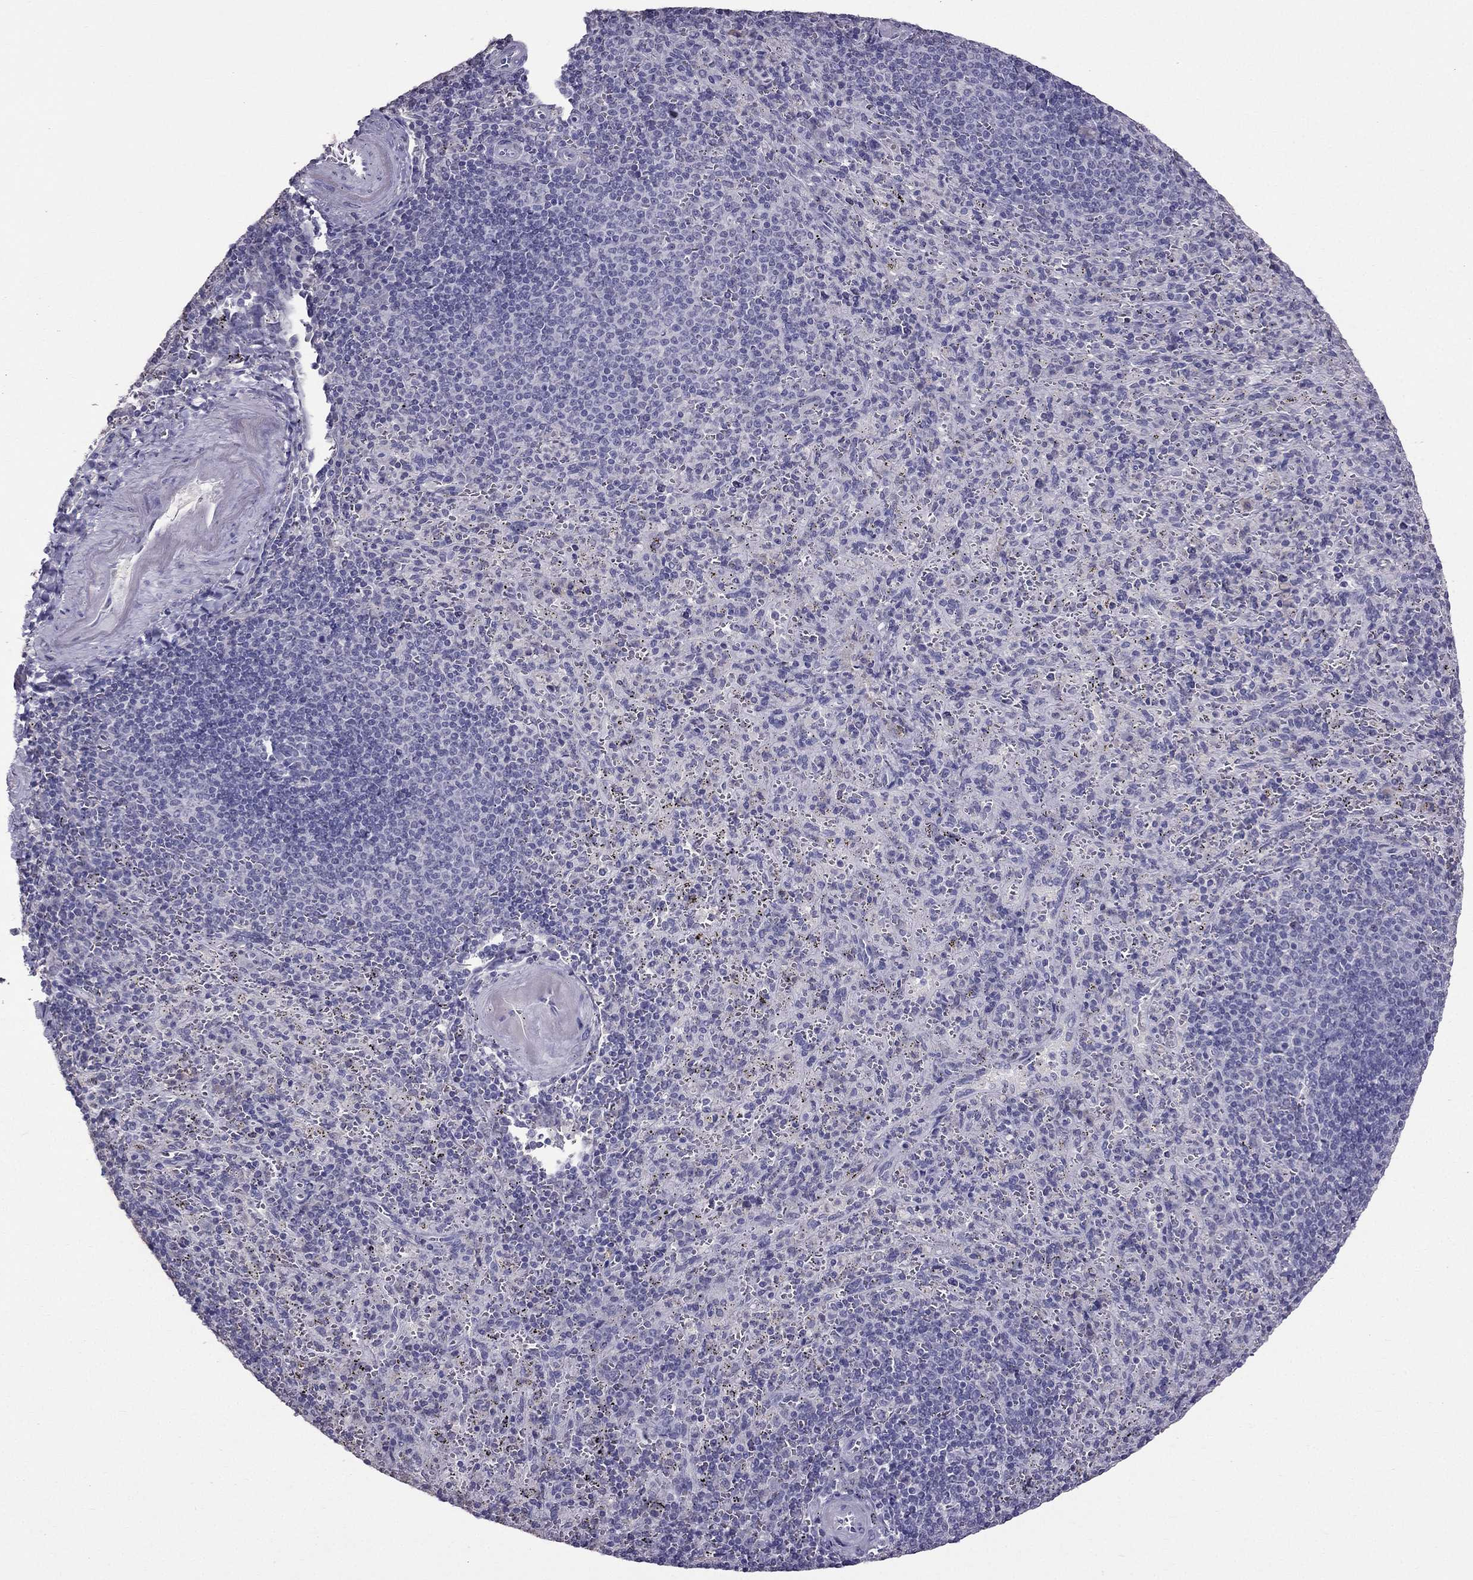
{"staining": {"intensity": "negative", "quantity": "none", "location": "none"}, "tissue": "spleen", "cell_type": "Cells in red pulp", "image_type": "normal", "snomed": [{"axis": "morphology", "description": "Normal tissue, NOS"}, {"axis": "topography", "description": "Spleen"}], "caption": "Image shows no significant protein expression in cells in red pulp of benign spleen. (DAB (3,3'-diaminobenzidine) immunohistochemistry (IHC) visualized using brightfield microscopy, high magnification).", "gene": "ARHGAP11A", "patient": {"sex": "male", "age": 57}}